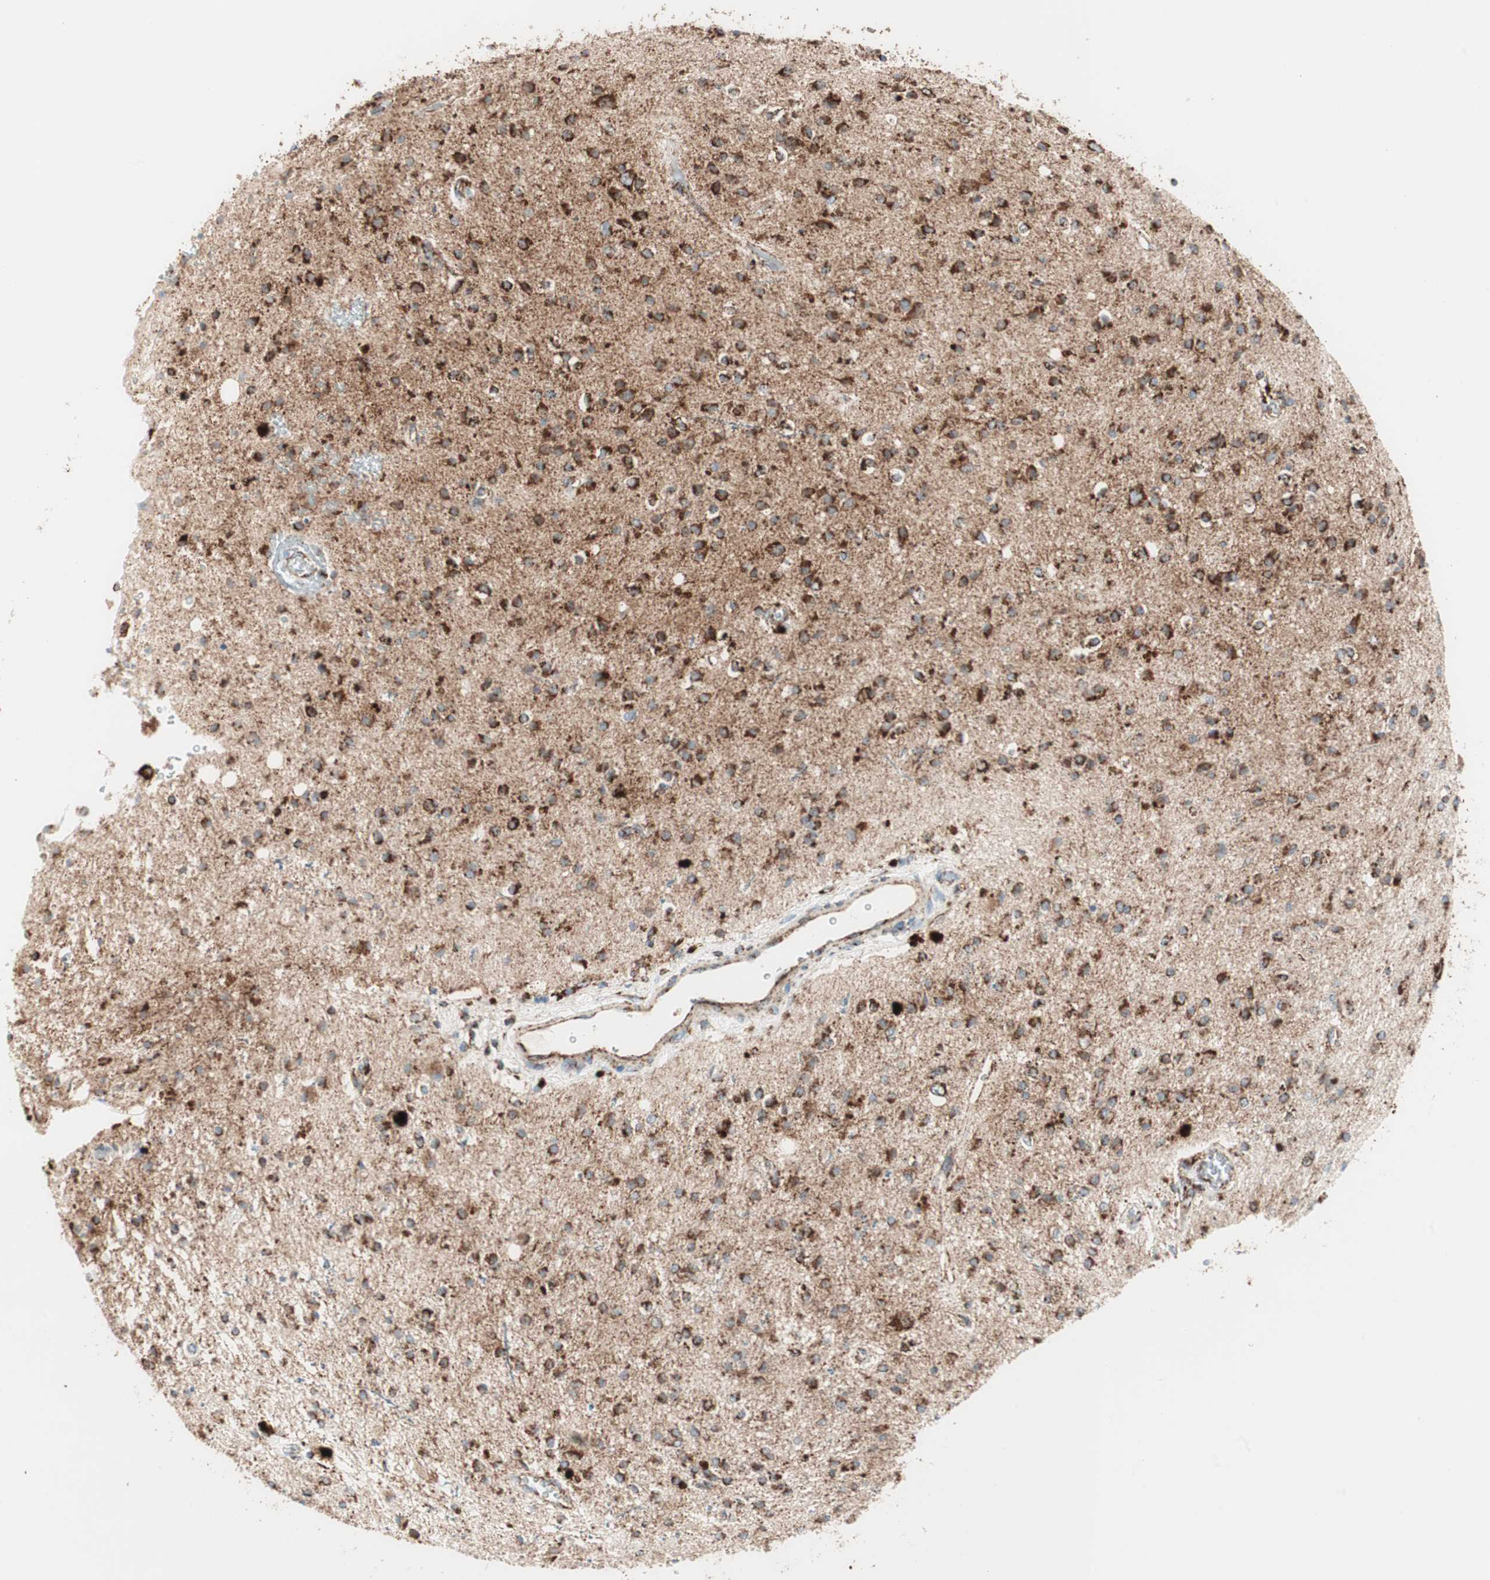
{"staining": {"intensity": "strong", "quantity": ">75%", "location": "cytoplasmic/membranous"}, "tissue": "glioma", "cell_type": "Tumor cells", "image_type": "cancer", "snomed": [{"axis": "morphology", "description": "Glioma, malignant, High grade"}, {"axis": "topography", "description": "Brain"}], "caption": "Strong cytoplasmic/membranous positivity is seen in approximately >75% of tumor cells in high-grade glioma (malignant). The staining was performed using DAB, with brown indicating positive protein expression. Nuclei are stained blue with hematoxylin.", "gene": "TOMM20", "patient": {"sex": "male", "age": 47}}